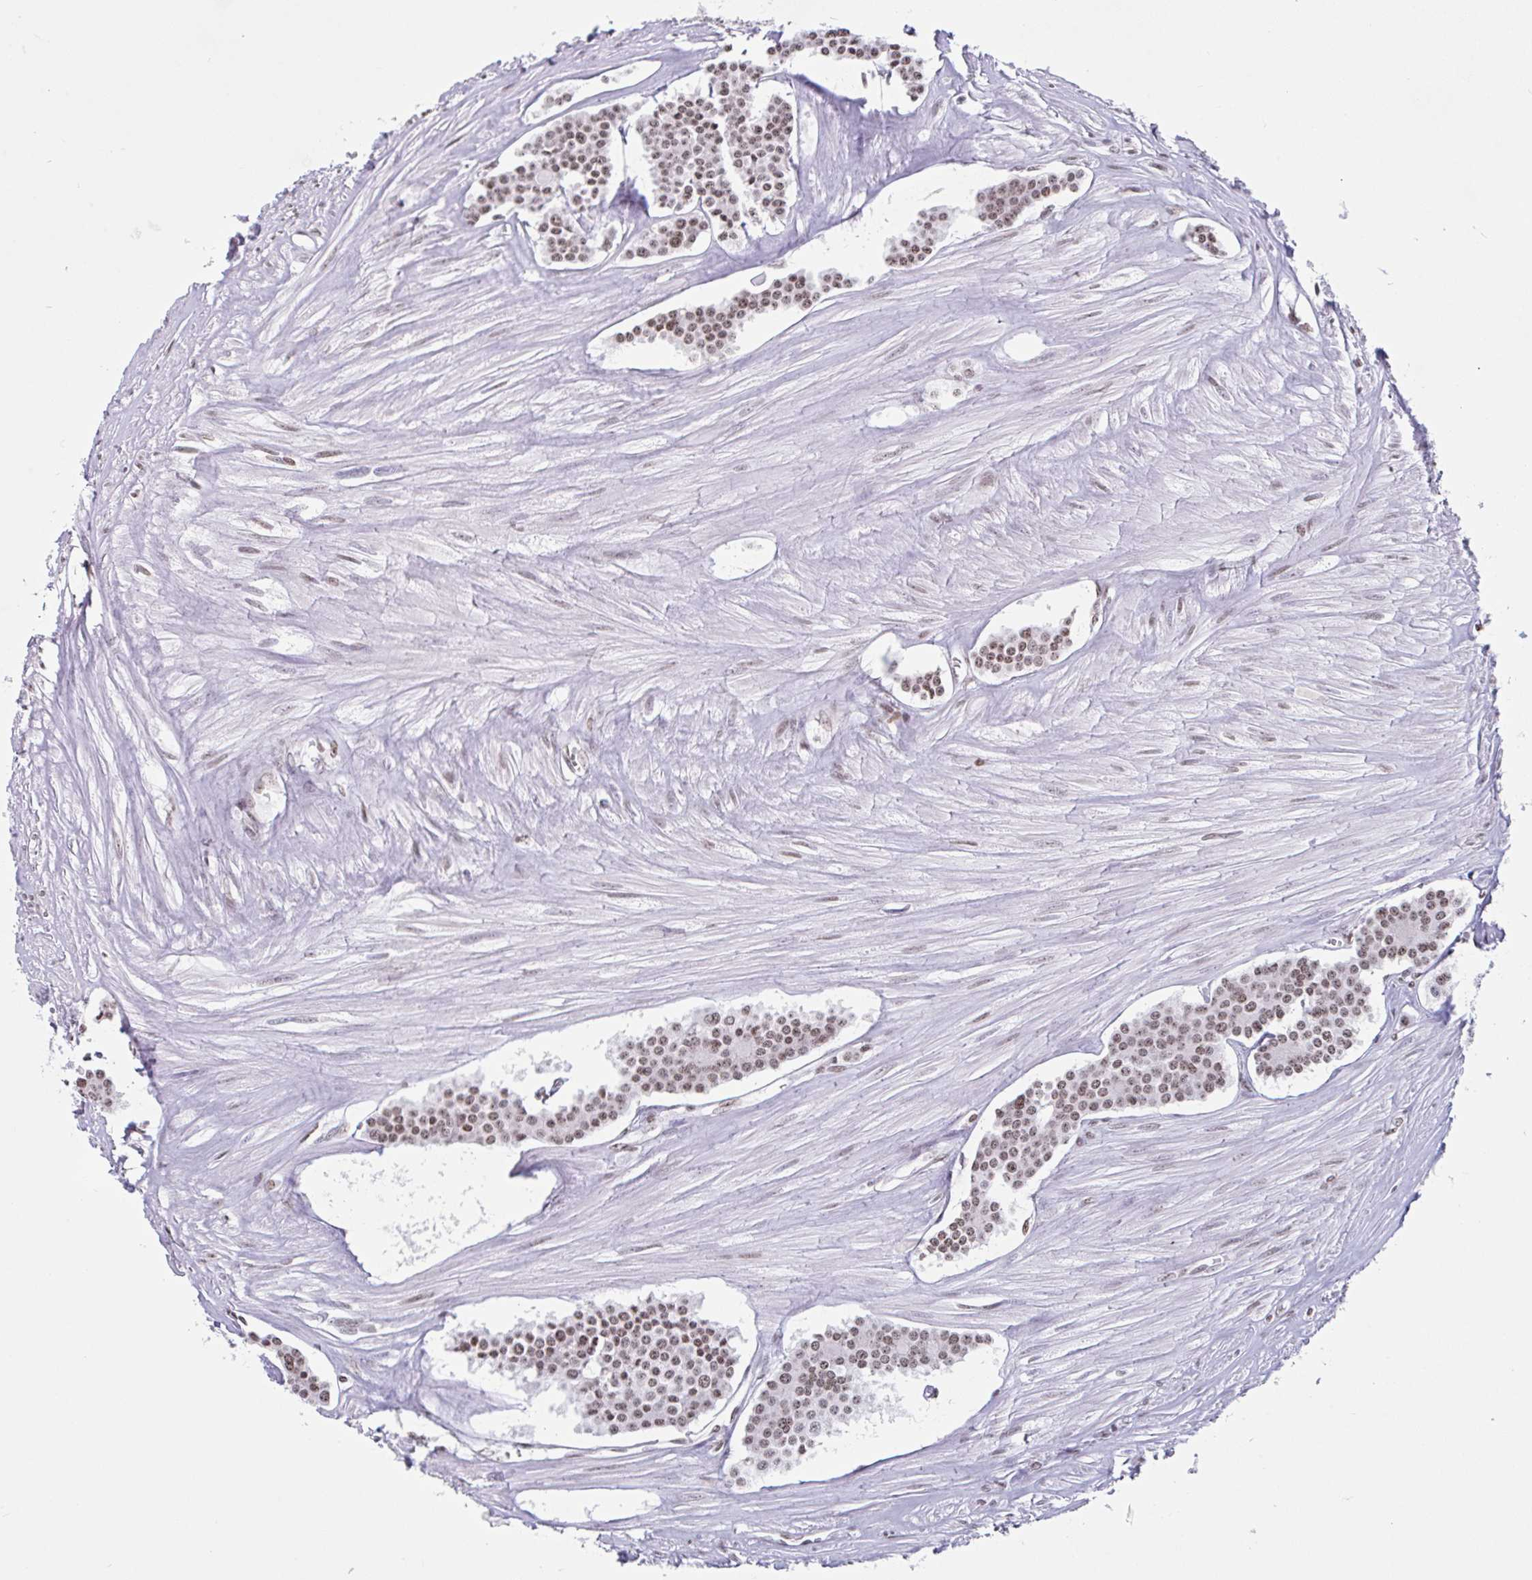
{"staining": {"intensity": "moderate", "quantity": ">75%", "location": "nuclear"}, "tissue": "carcinoid", "cell_type": "Tumor cells", "image_type": "cancer", "snomed": [{"axis": "morphology", "description": "Carcinoid, malignant, NOS"}, {"axis": "topography", "description": "Small intestine"}], "caption": "Immunohistochemical staining of carcinoid (malignant) reveals medium levels of moderate nuclear expression in approximately >75% of tumor cells.", "gene": "NOL6", "patient": {"sex": "male", "age": 60}}